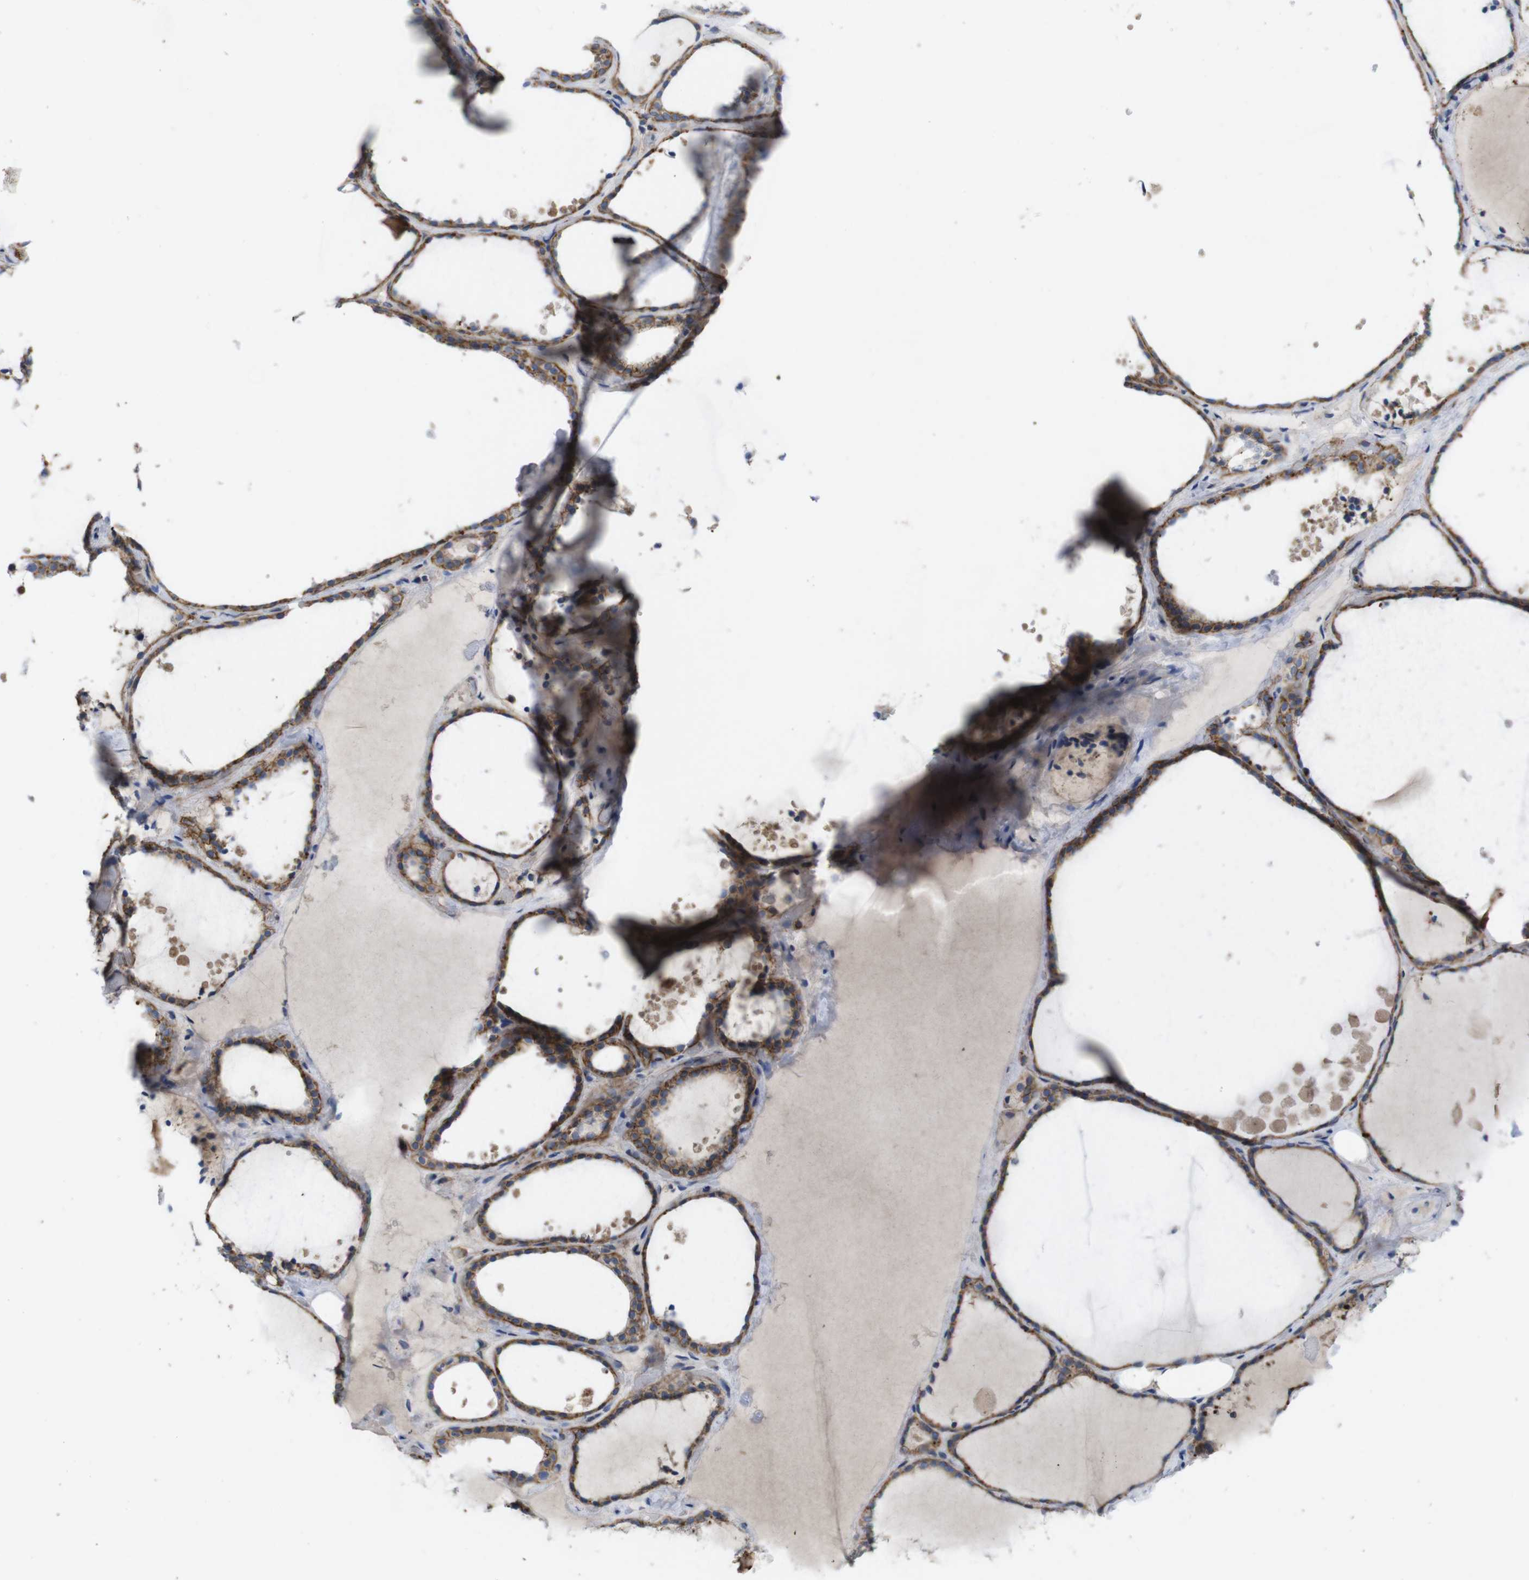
{"staining": {"intensity": "moderate", "quantity": ">75%", "location": "cytoplasmic/membranous"}, "tissue": "thyroid gland", "cell_type": "Glandular cells", "image_type": "normal", "snomed": [{"axis": "morphology", "description": "Normal tissue, NOS"}, {"axis": "topography", "description": "Thyroid gland"}], "caption": "The micrograph shows immunohistochemical staining of benign thyroid gland. There is moderate cytoplasmic/membranous positivity is identified in about >75% of glandular cells. (DAB (3,3'-diaminobenzidine) IHC with brightfield microscopy, high magnification).", "gene": "KIDINS220", "patient": {"sex": "female", "age": 44}}